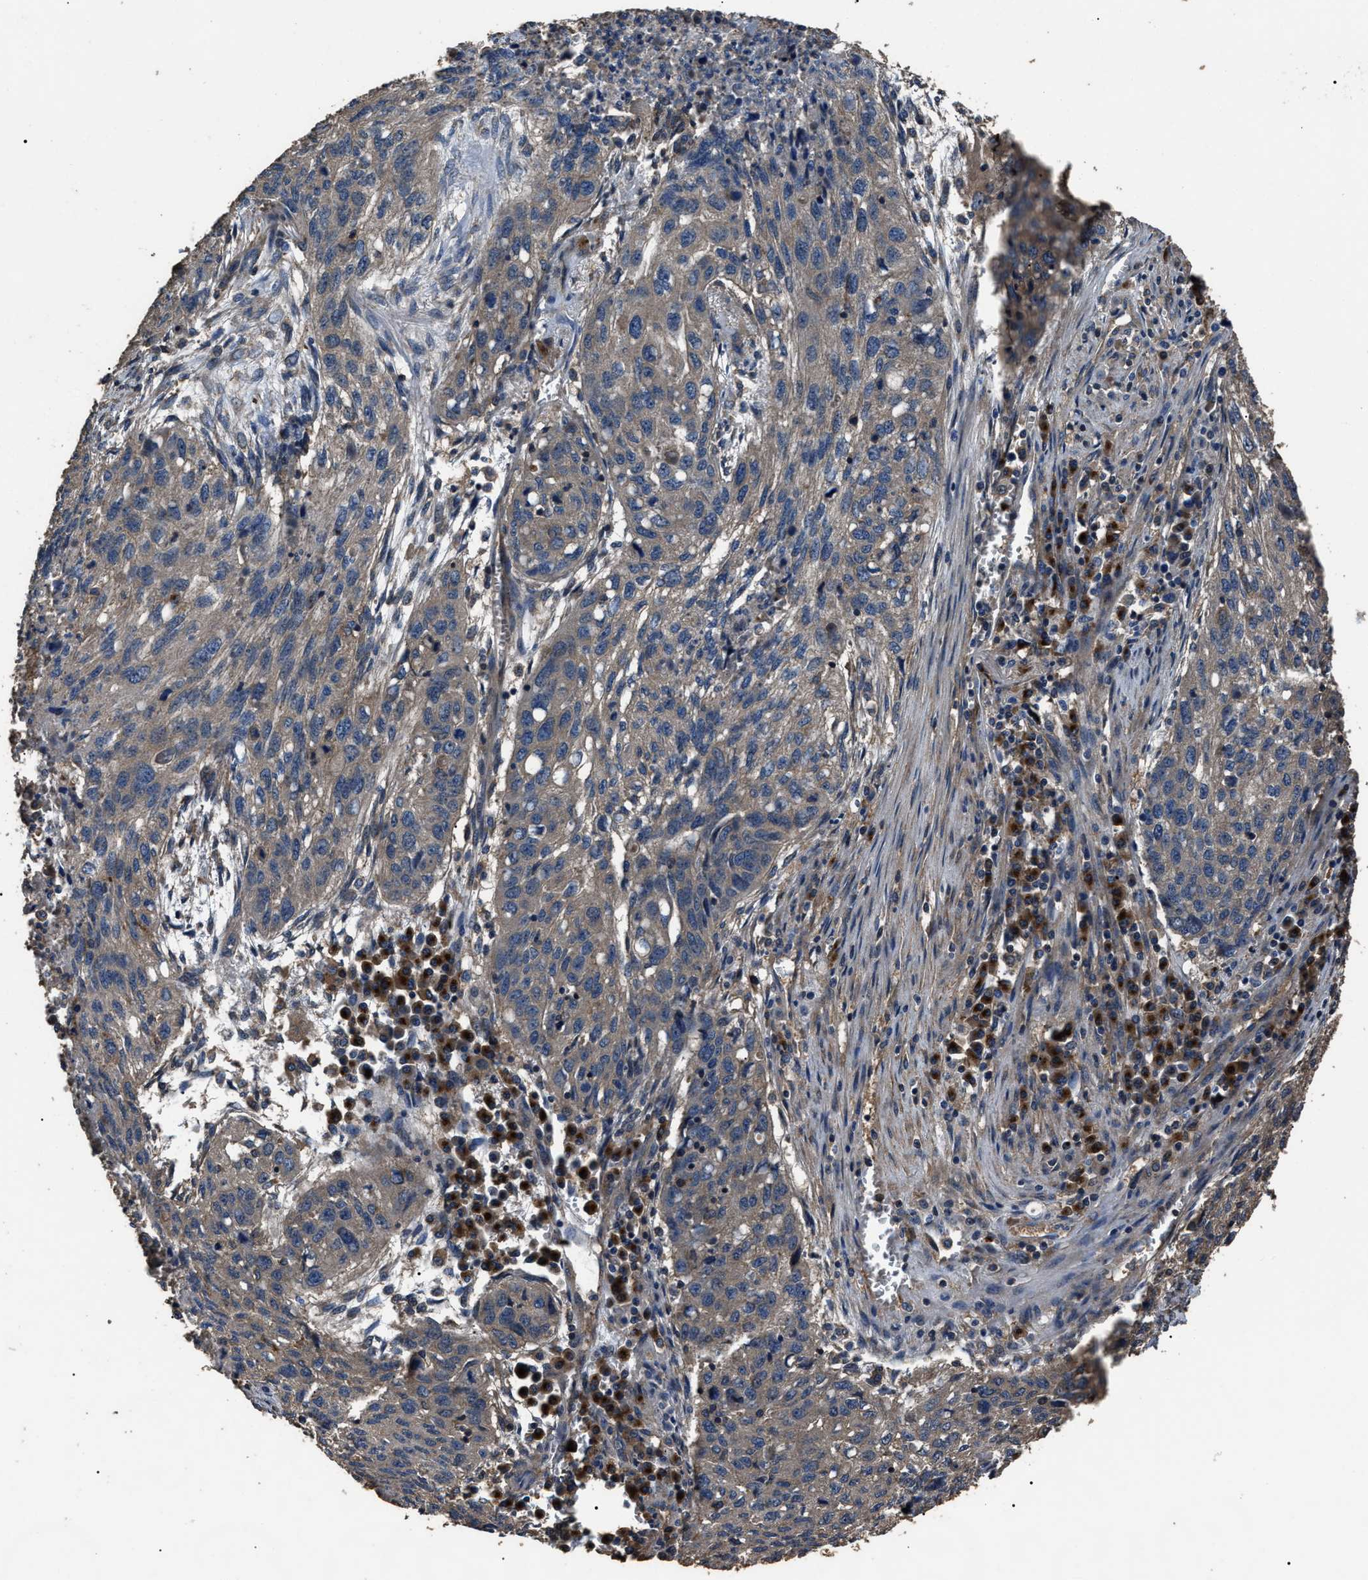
{"staining": {"intensity": "weak", "quantity": ">75%", "location": "cytoplasmic/membranous"}, "tissue": "lung cancer", "cell_type": "Tumor cells", "image_type": "cancer", "snomed": [{"axis": "morphology", "description": "Squamous cell carcinoma, NOS"}, {"axis": "topography", "description": "Lung"}], "caption": "Approximately >75% of tumor cells in squamous cell carcinoma (lung) exhibit weak cytoplasmic/membranous protein staining as visualized by brown immunohistochemical staining.", "gene": "RNF216", "patient": {"sex": "female", "age": 63}}